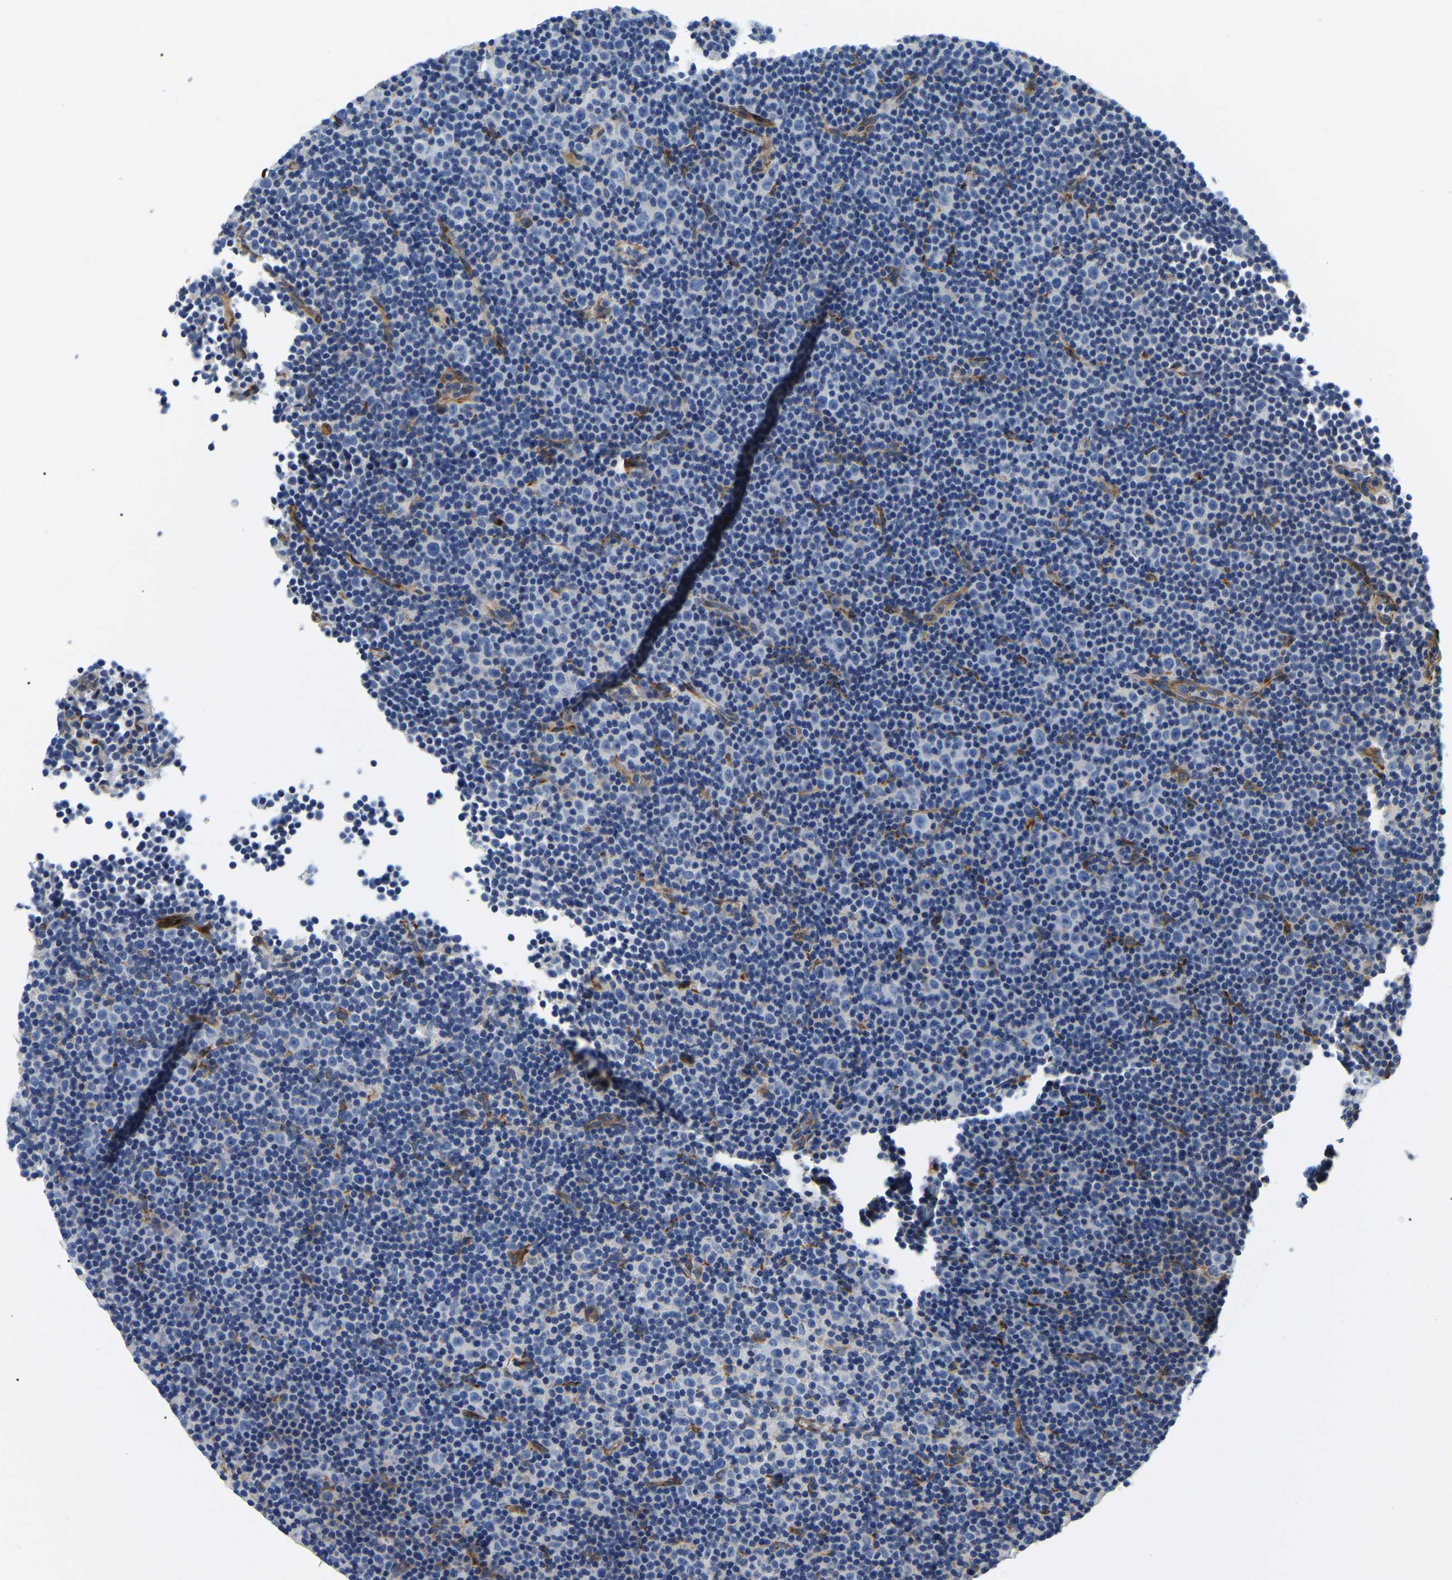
{"staining": {"intensity": "negative", "quantity": "none", "location": "none"}, "tissue": "lymphoma", "cell_type": "Tumor cells", "image_type": "cancer", "snomed": [{"axis": "morphology", "description": "Malignant lymphoma, non-Hodgkin's type, Low grade"}, {"axis": "topography", "description": "Lymph node"}], "caption": "This histopathology image is of malignant lymphoma, non-Hodgkin's type (low-grade) stained with IHC to label a protein in brown with the nuclei are counter-stained blue. There is no staining in tumor cells.", "gene": "DUSP8", "patient": {"sex": "female", "age": 67}}